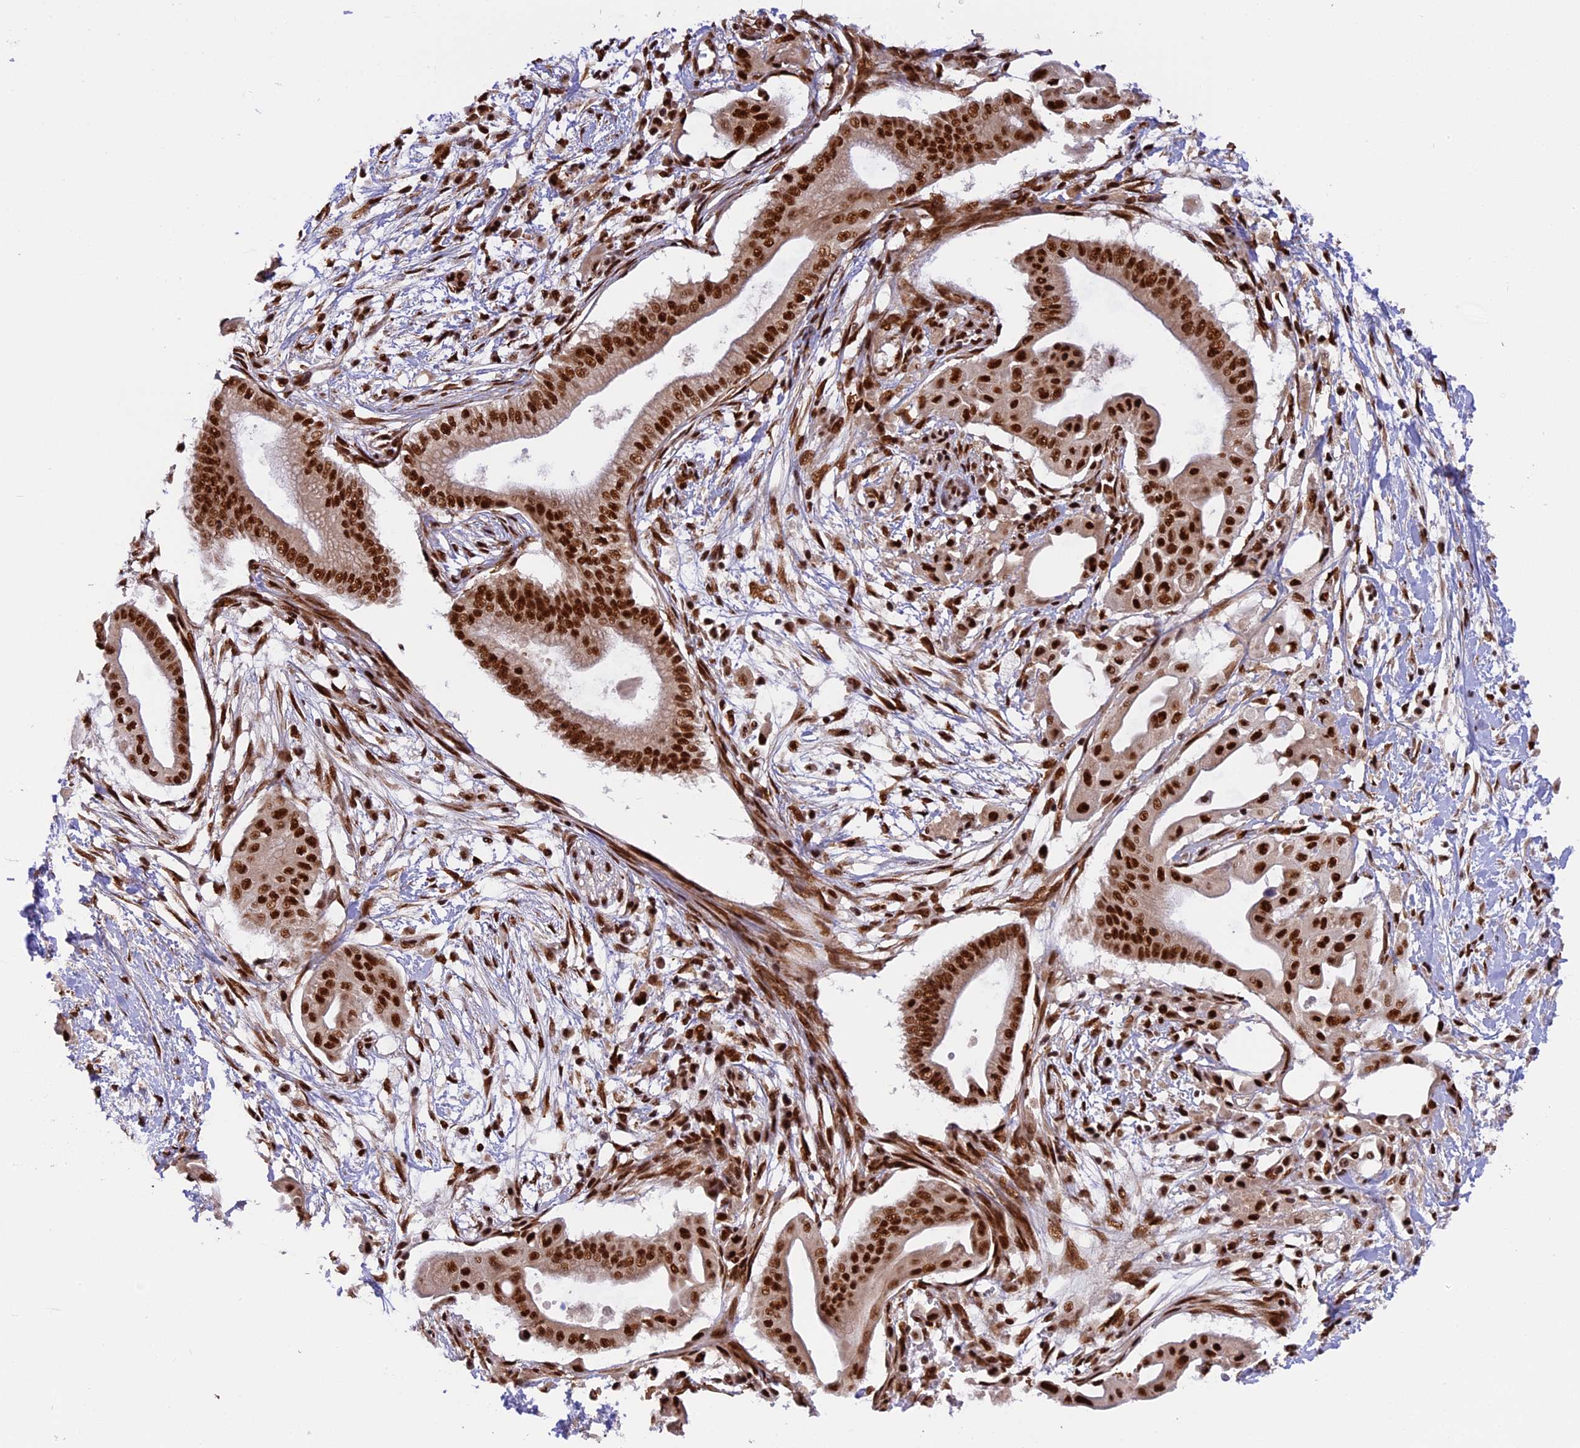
{"staining": {"intensity": "strong", "quantity": ">75%", "location": "nuclear"}, "tissue": "pancreatic cancer", "cell_type": "Tumor cells", "image_type": "cancer", "snomed": [{"axis": "morphology", "description": "Adenocarcinoma, NOS"}, {"axis": "topography", "description": "Pancreas"}], "caption": "Immunohistochemistry (IHC) of human adenocarcinoma (pancreatic) demonstrates high levels of strong nuclear positivity in about >75% of tumor cells.", "gene": "RAMAC", "patient": {"sex": "male", "age": 68}}